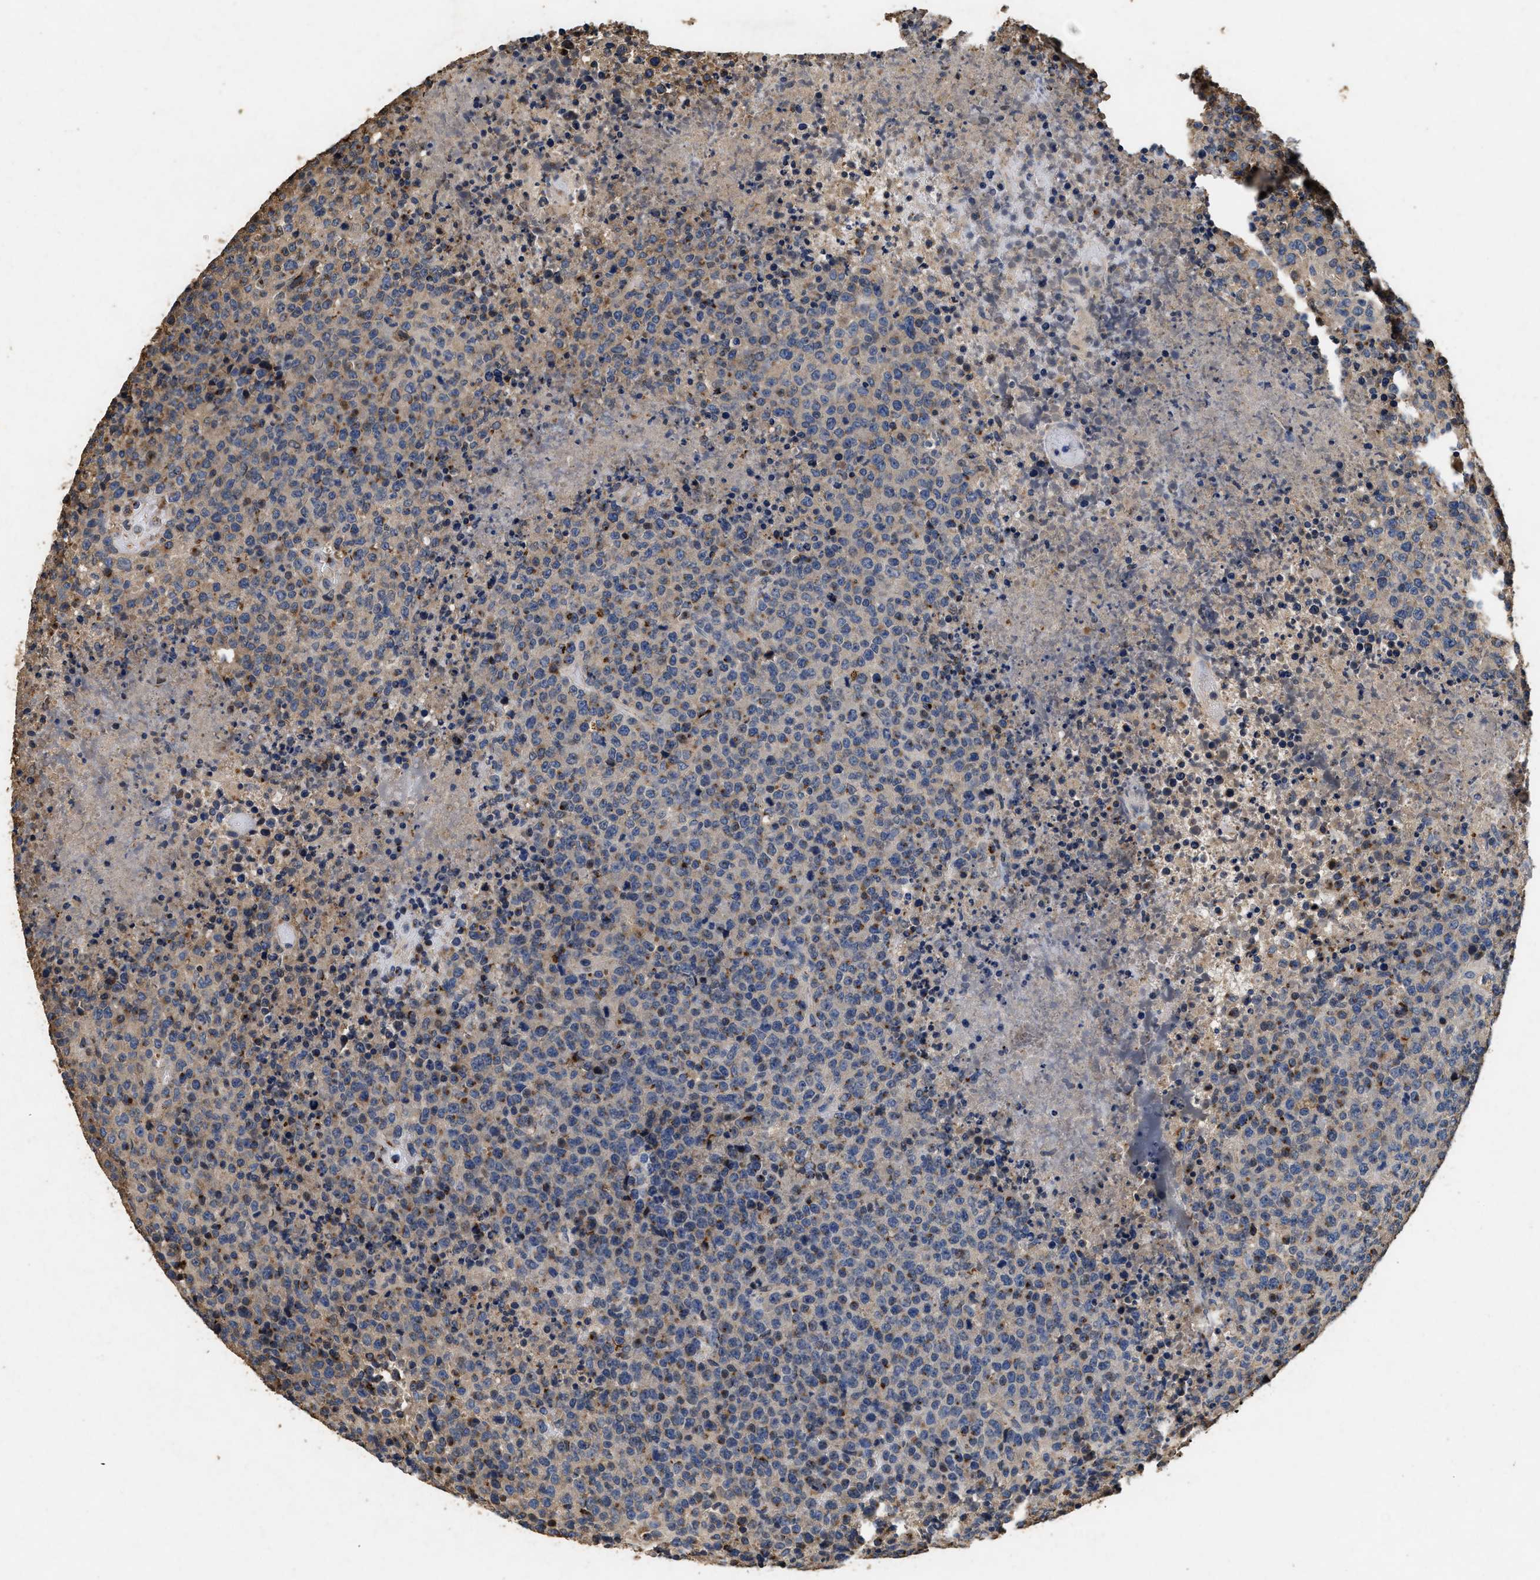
{"staining": {"intensity": "moderate", "quantity": "<25%", "location": "cytoplasmic/membranous"}, "tissue": "lymphoma", "cell_type": "Tumor cells", "image_type": "cancer", "snomed": [{"axis": "morphology", "description": "Malignant lymphoma, non-Hodgkin's type, High grade"}, {"axis": "topography", "description": "Lymph node"}], "caption": "Immunohistochemical staining of lymphoma demonstrates low levels of moderate cytoplasmic/membranous protein expression in approximately <25% of tumor cells. Ihc stains the protein of interest in brown and the nuclei are stained blue.", "gene": "TPST2", "patient": {"sex": "male", "age": 13}}